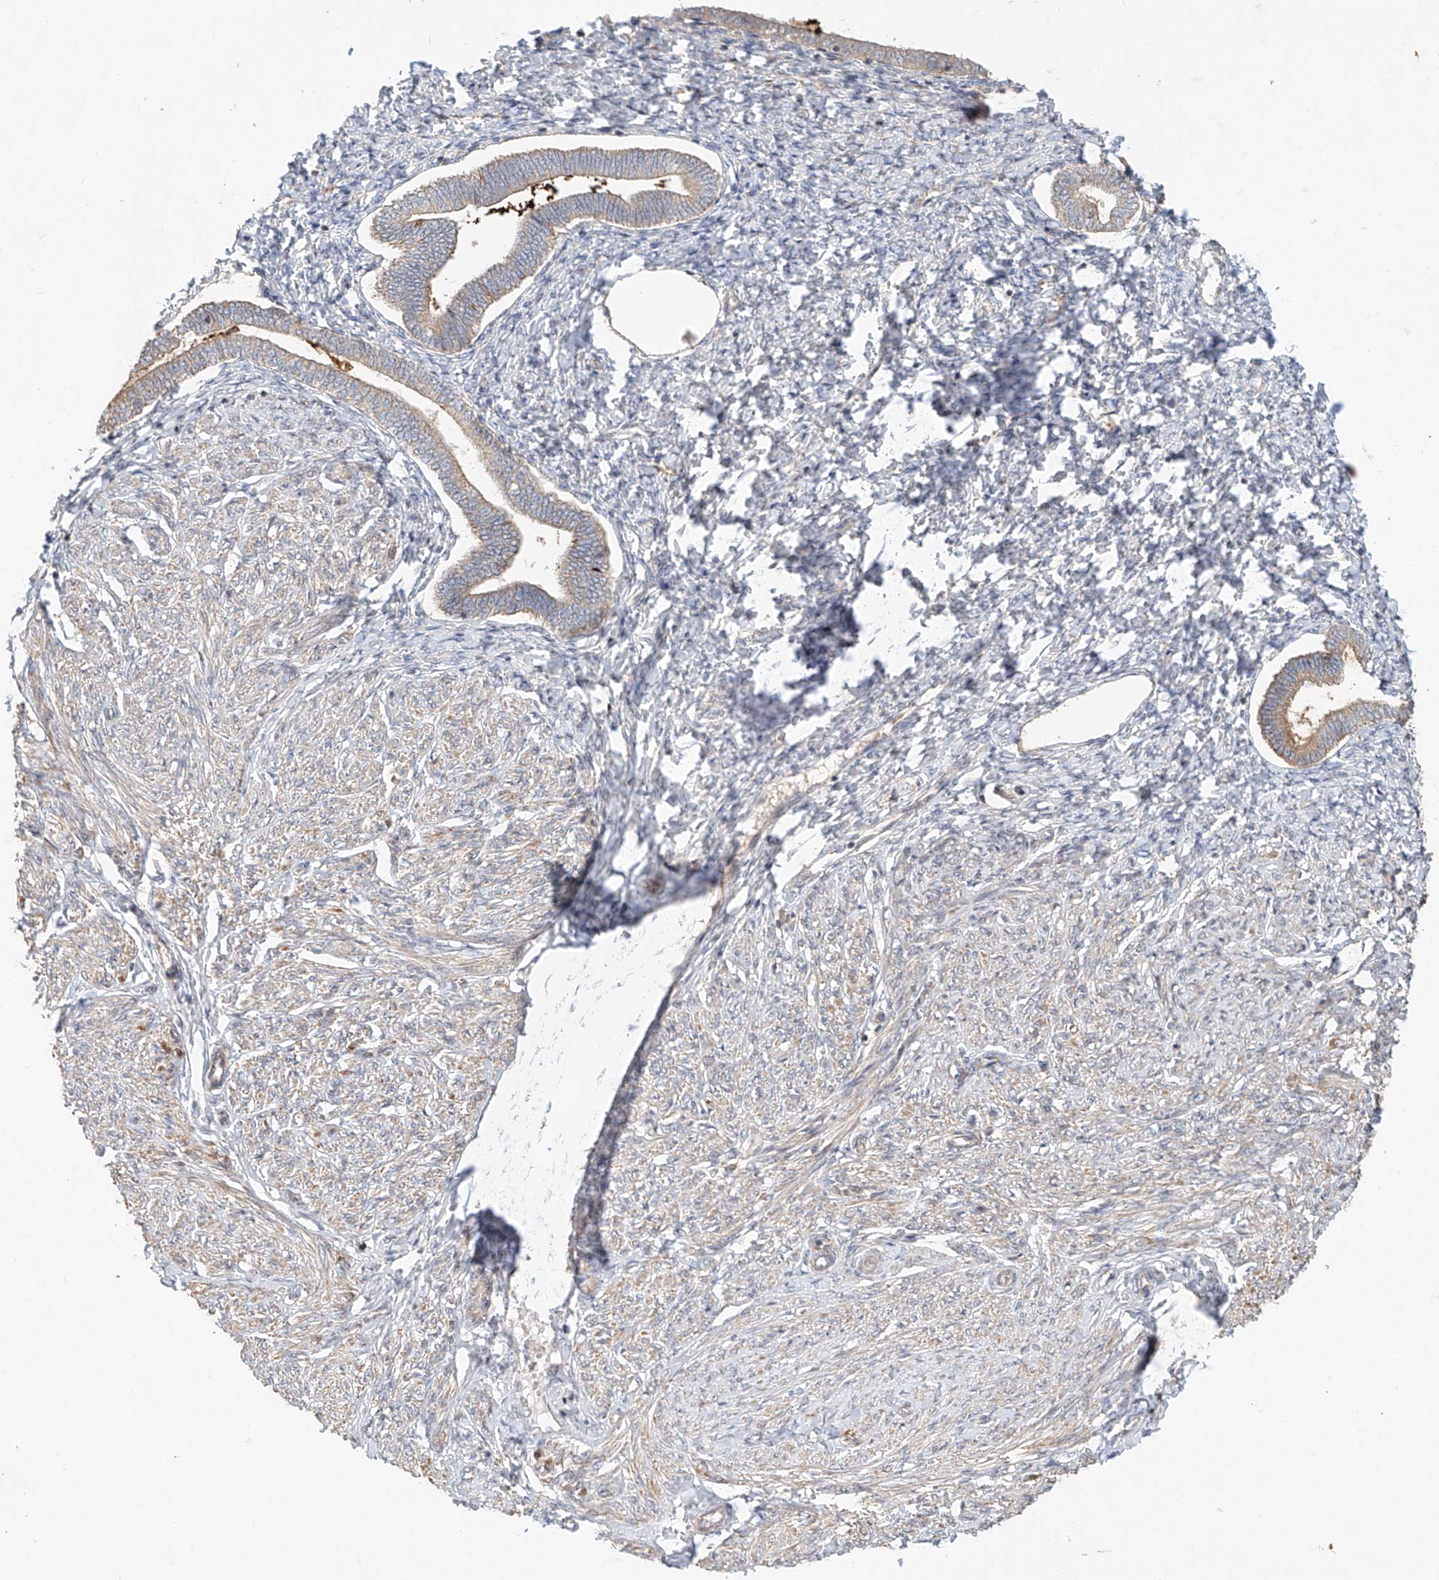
{"staining": {"intensity": "weak", "quantity": "25%-75%", "location": "cytoplasmic/membranous"}, "tissue": "endometrium", "cell_type": "Cells in endometrial stroma", "image_type": "normal", "snomed": [{"axis": "morphology", "description": "Normal tissue, NOS"}, {"axis": "topography", "description": "Endometrium"}], "caption": "Protein expression analysis of normal endometrium reveals weak cytoplasmic/membranous positivity in about 25%-75% of cells in endometrial stroma. (Brightfield microscopy of DAB IHC at high magnification).", "gene": "TMEM61", "patient": {"sex": "female", "age": 72}}